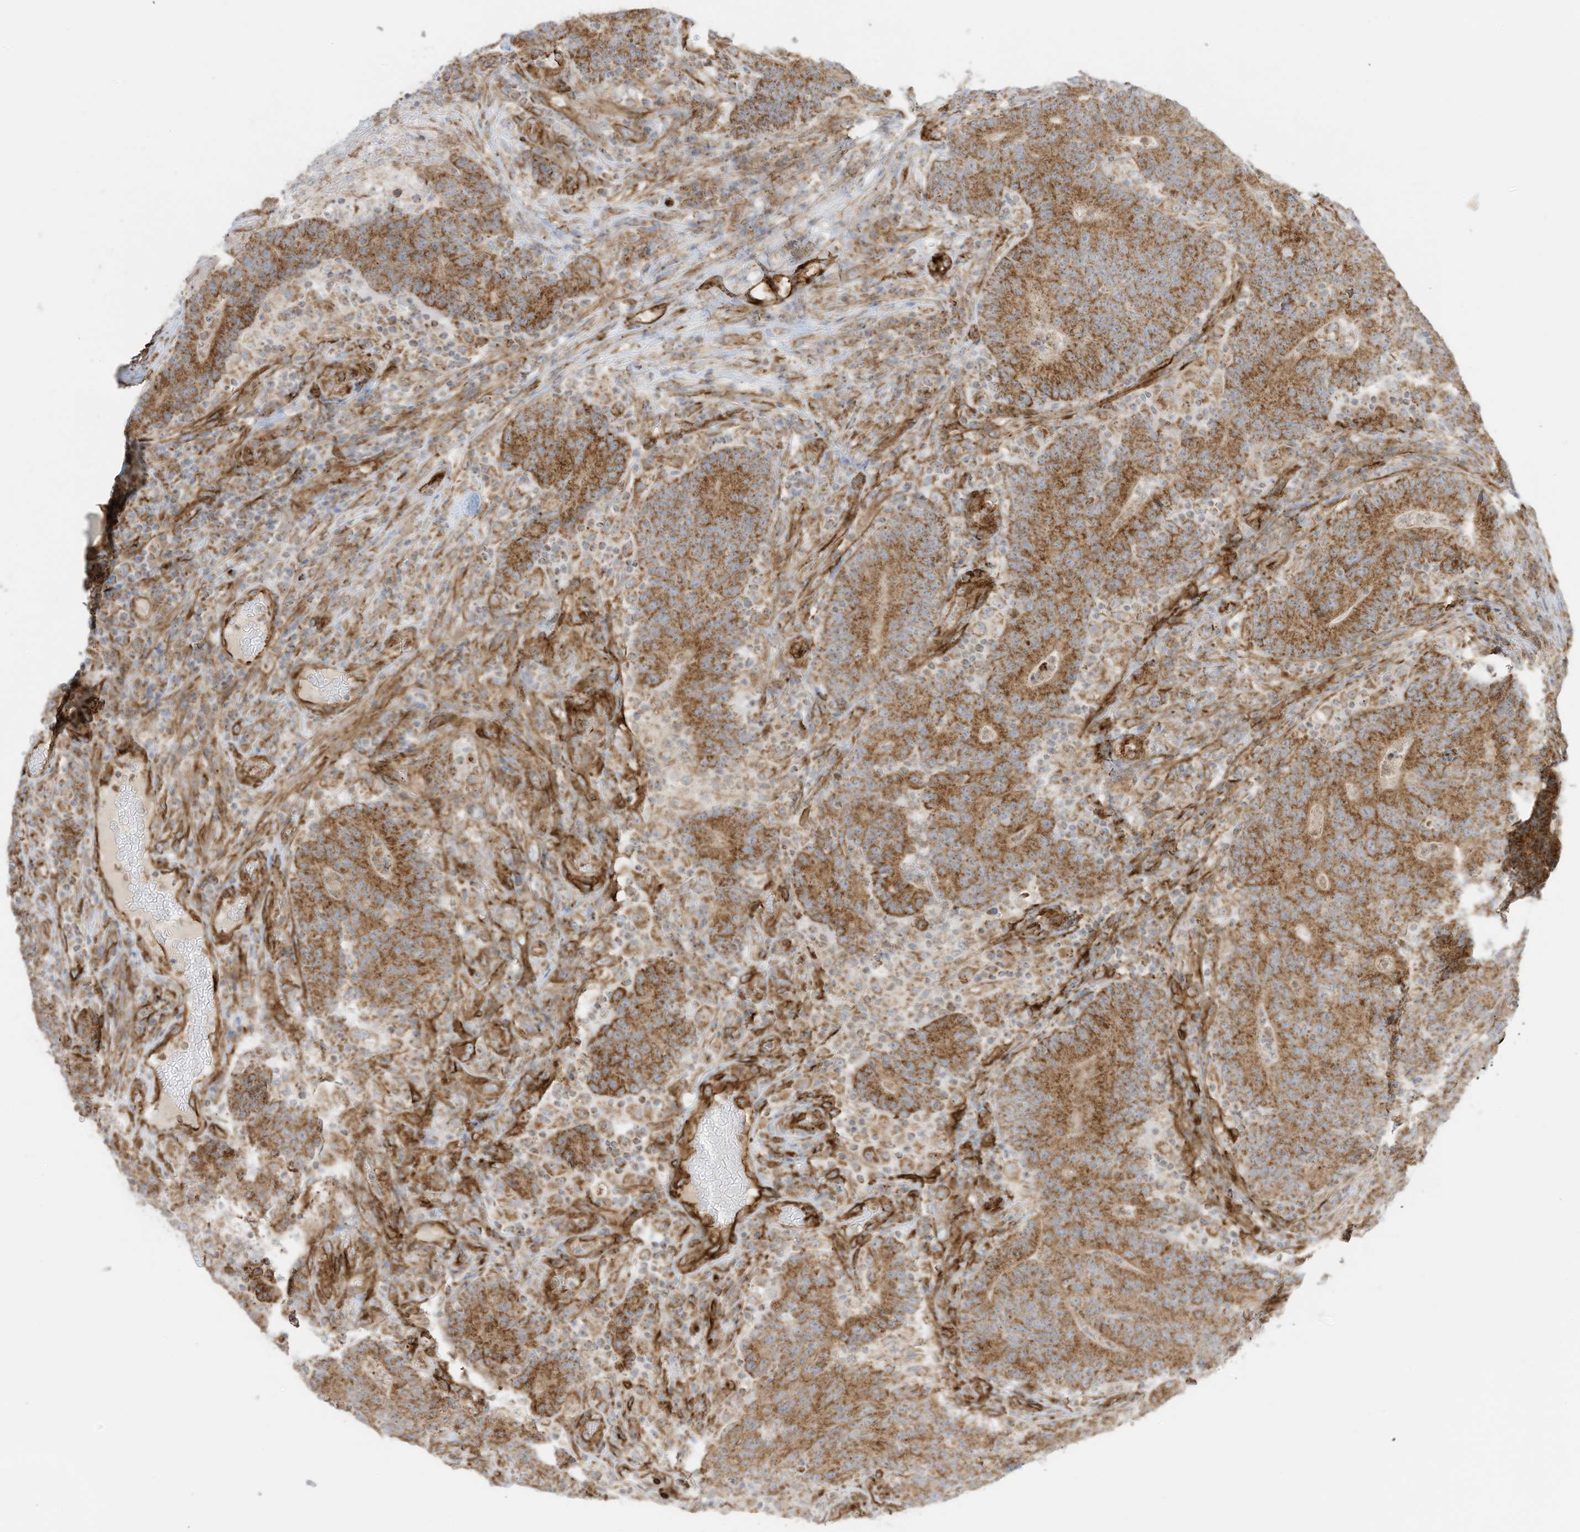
{"staining": {"intensity": "moderate", "quantity": ">75%", "location": "cytoplasmic/membranous"}, "tissue": "colorectal cancer", "cell_type": "Tumor cells", "image_type": "cancer", "snomed": [{"axis": "morphology", "description": "Normal tissue, NOS"}, {"axis": "morphology", "description": "Adenocarcinoma, NOS"}, {"axis": "topography", "description": "Colon"}], "caption": "A photomicrograph of human colorectal cancer stained for a protein exhibits moderate cytoplasmic/membranous brown staining in tumor cells. Immunohistochemistry (ihc) stains the protein of interest in brown and the nuclei are stained blue.", "gene": "ABCB7", "patient": {"sex": "female", "age": 75}}